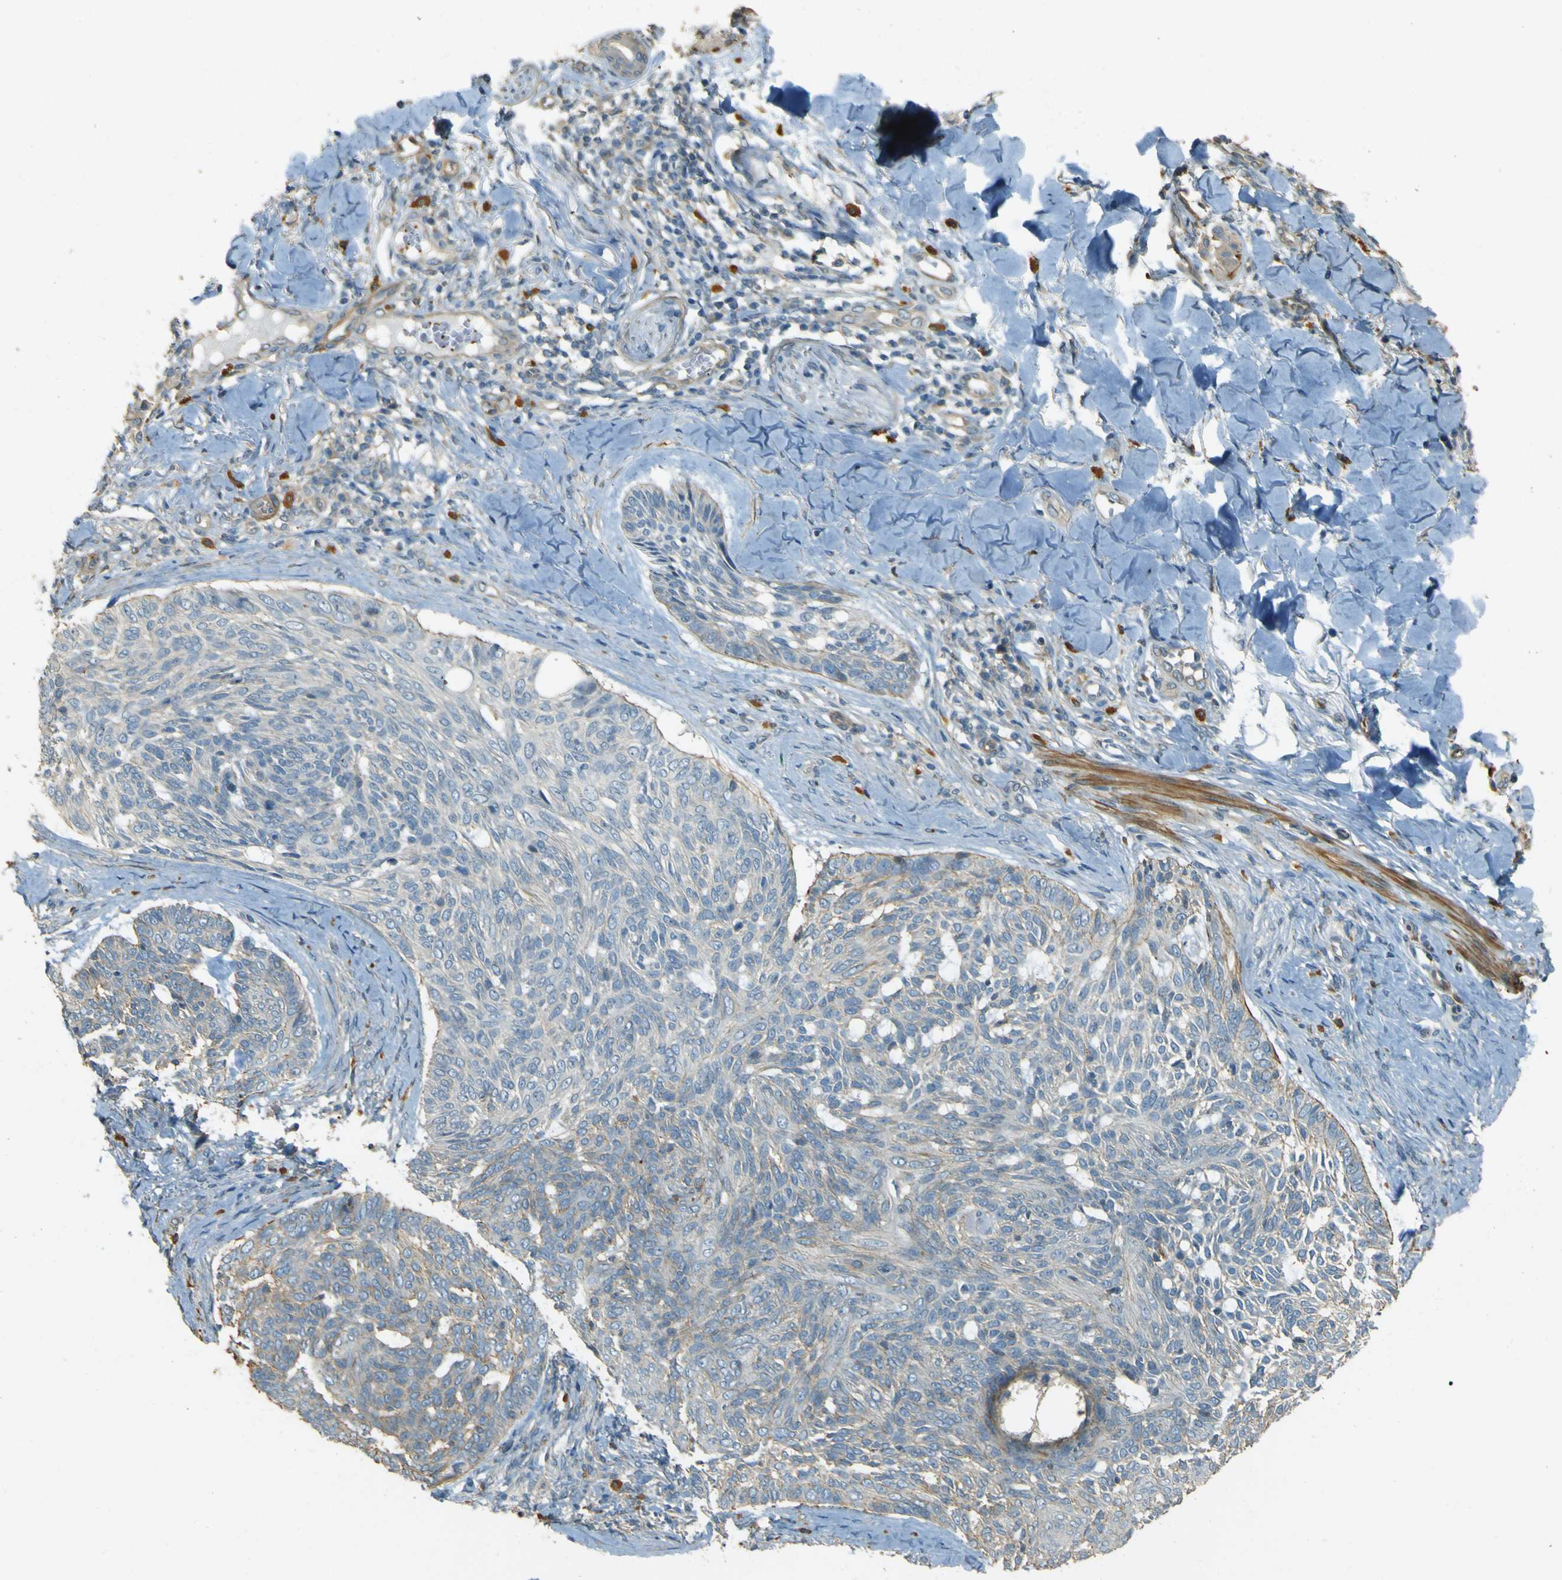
{"staining": {"intensity": "weak", "quantity": "<25%", "location": "cytoplasmic/membranous"}, "tissue": "skin cancer", "cell_type": "Tumor cells", "image_type": "cancer", "snomed": [{"axis": "morphology", "description": "Basal cell carcinoma"}, {"axis": "topography", "description": "Skin"}], "caption": "High power microscopy histopathology image of an immunohistochemistry histopathology image of skin cancer, revealing no significant expression in tumor cells.", "gene": "NEXN", "patient": {"sex": "male", "age": 43}}